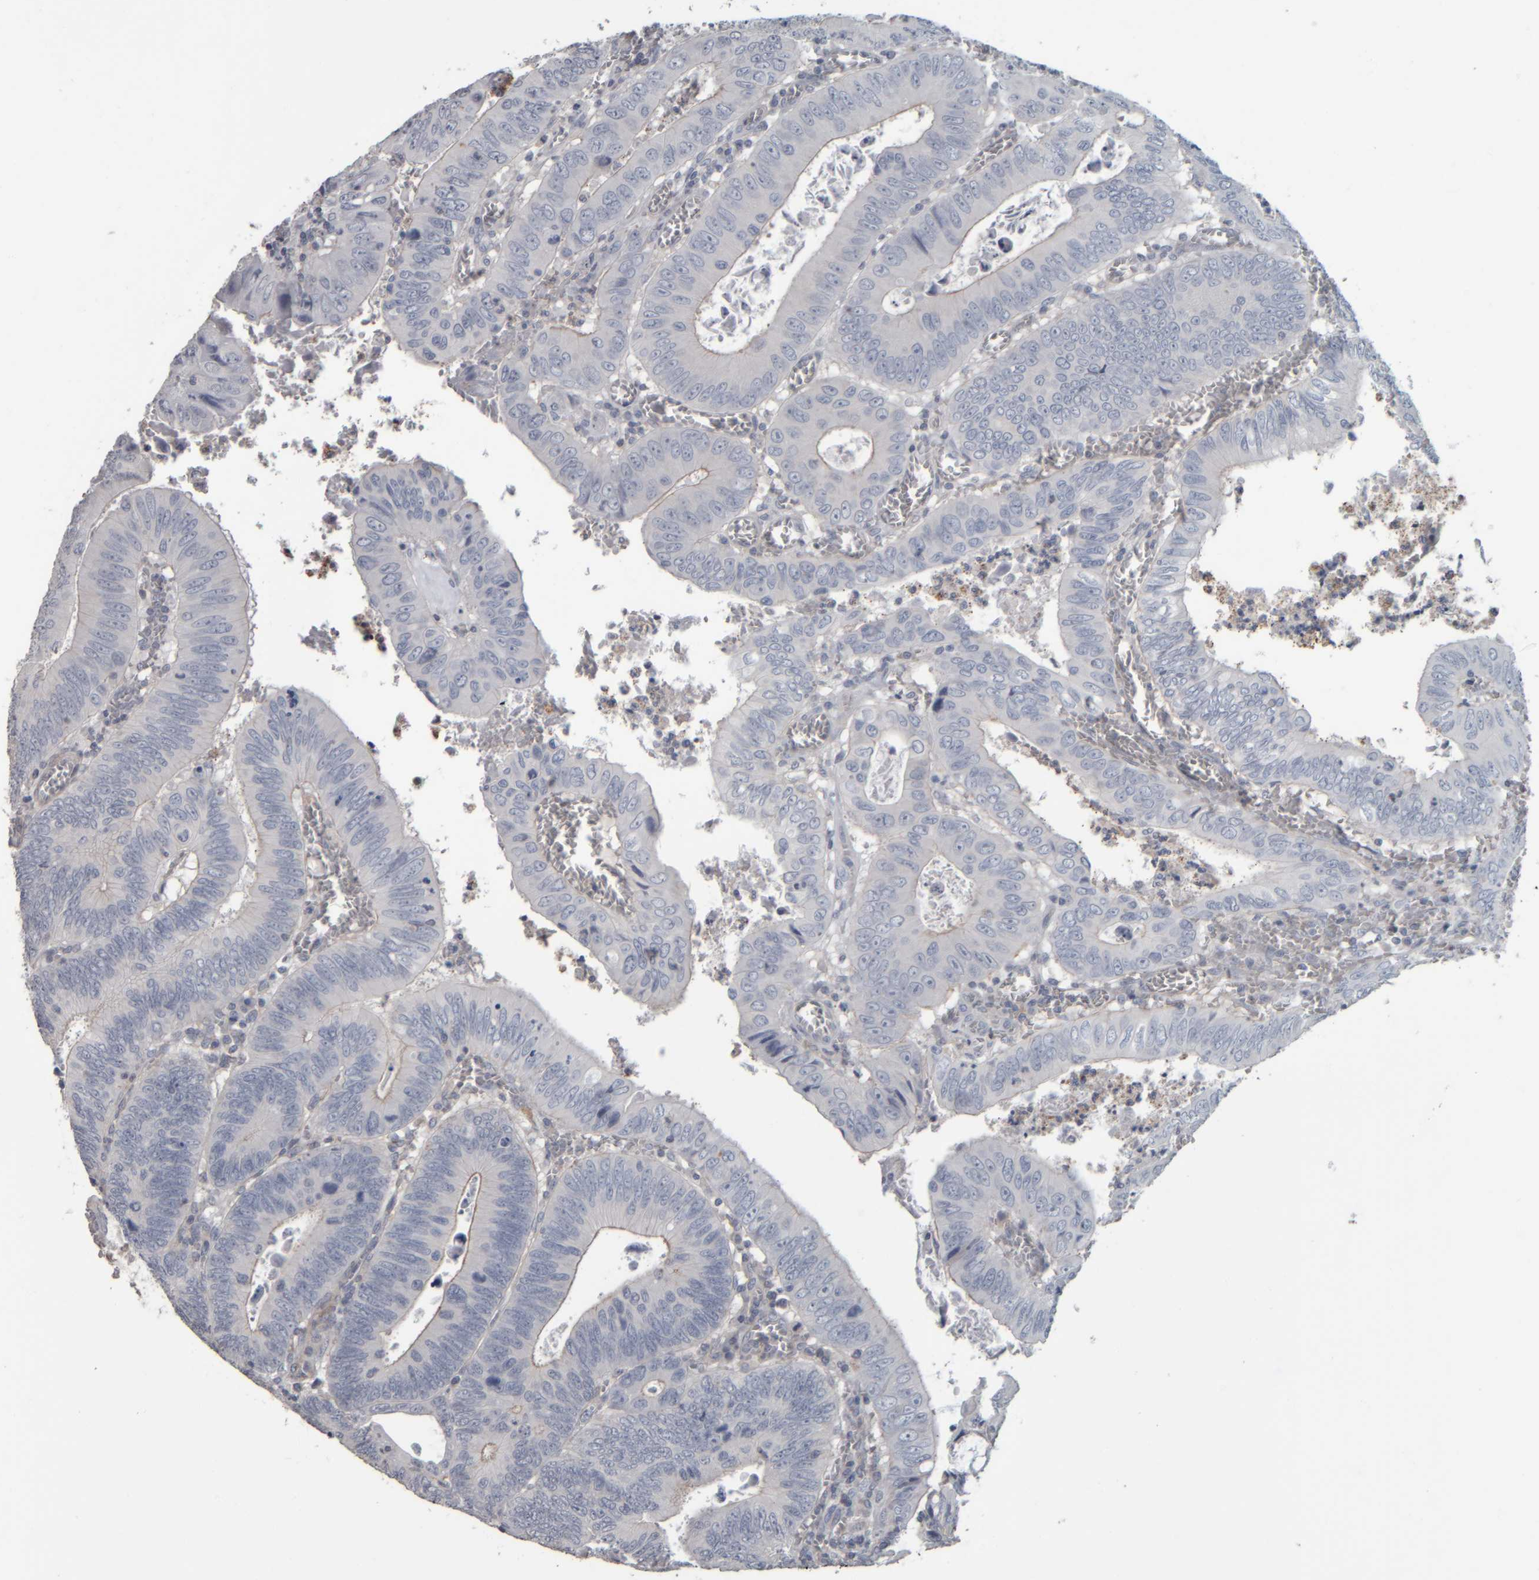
{"staining": {"intensity": "weak", "quantity": "<25%", "location": "cytoplasmic/membranous"}, "tissue": "colorectal cancer", "cell_type": "Tumor cells", "image_type": "cancer", "snomed": [{"axis": "morphology", "description": "Inflammation, NOS"}, {"axis": "morphology", "description": "Adenocarcinoma, NOS"}, {"axis": "topography", "description": "Colon"}], "caption": "A histopathology image of colorectal adenocarcinoma stained for a protein reveals no brown staining in tumor cells.", "gene": "CAVIN4", "patient": {"sex": "male", "age": 72}}